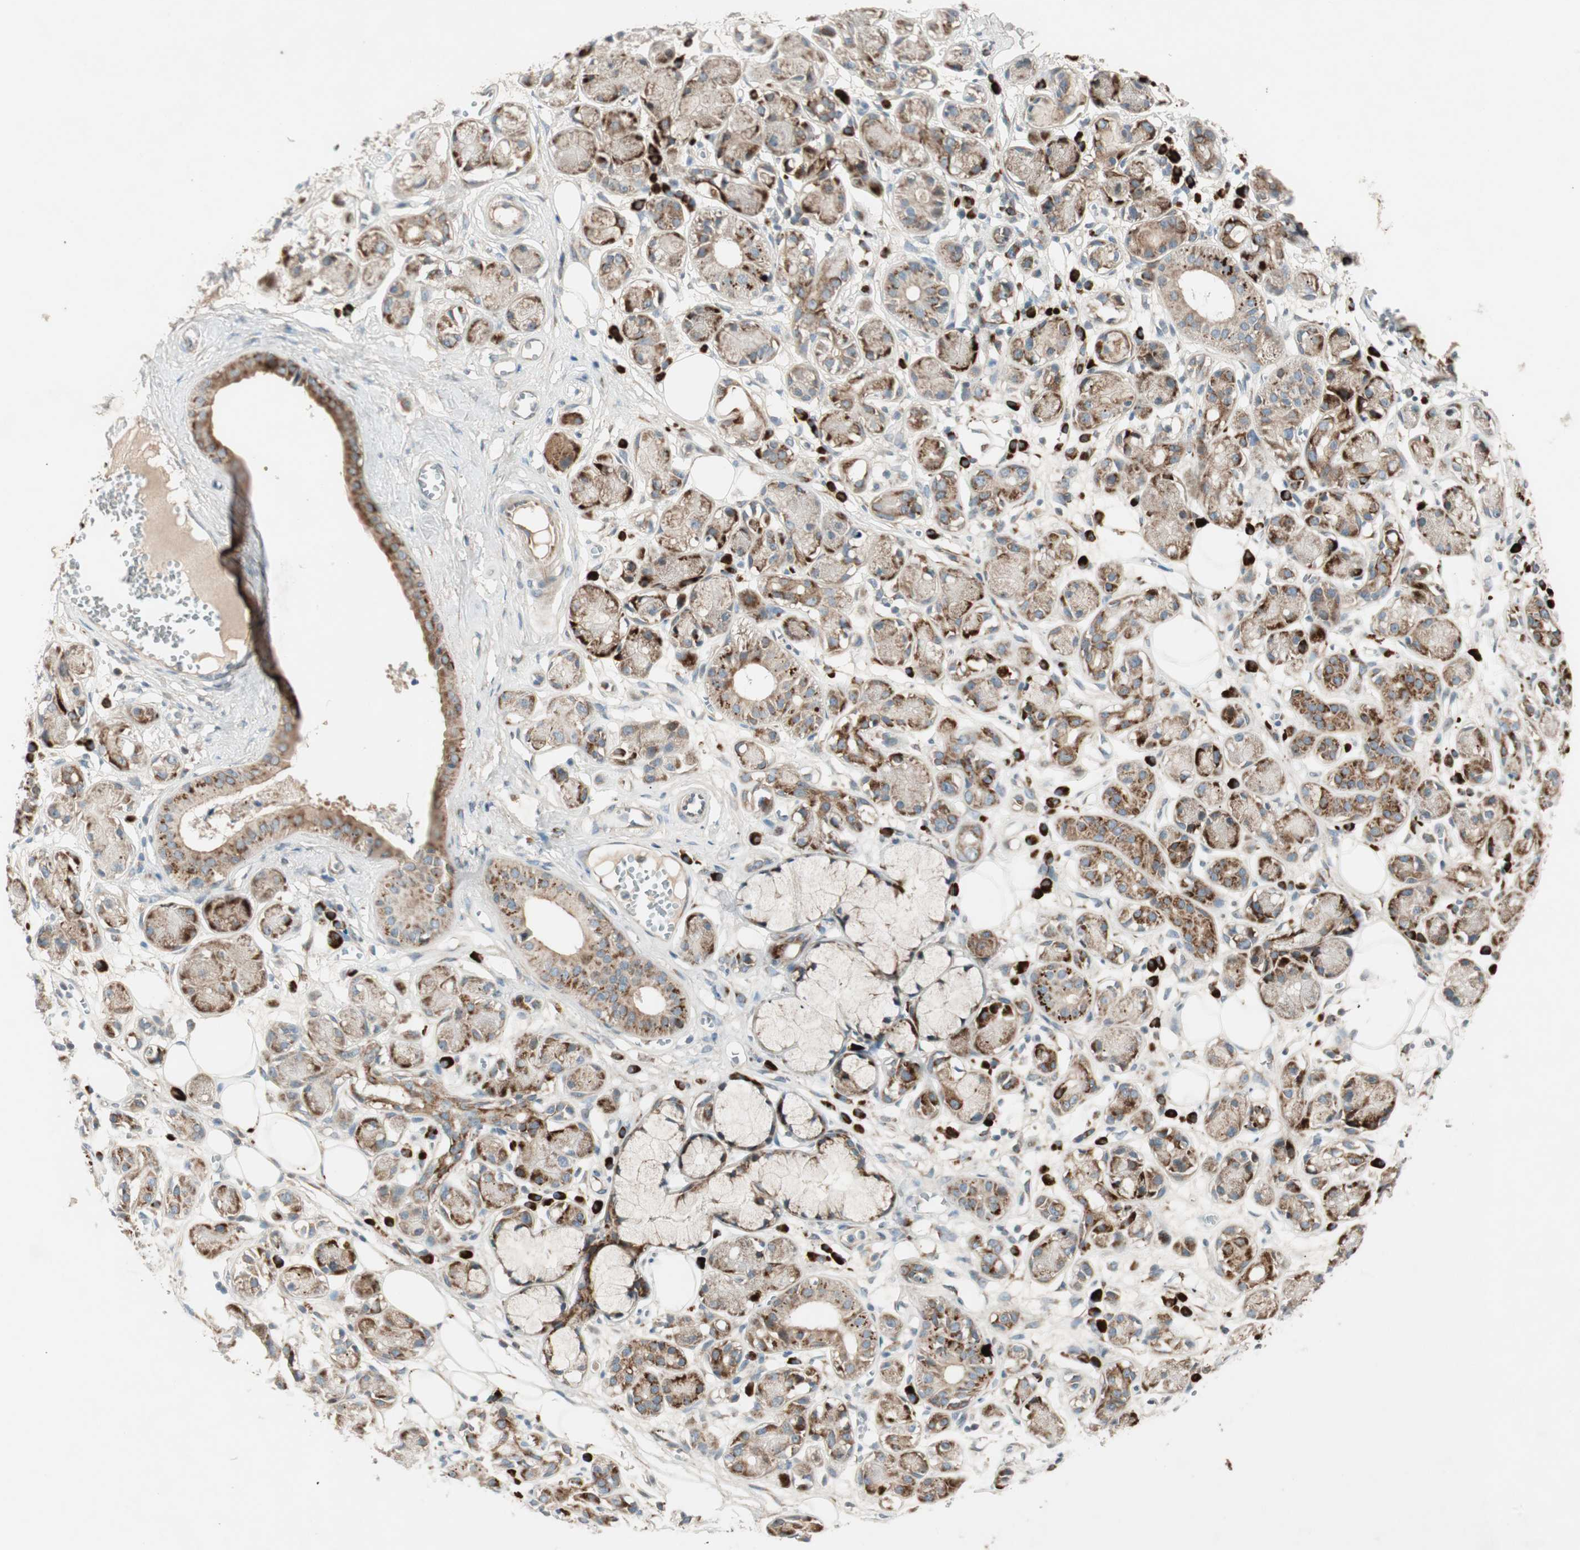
{"staining": {"intensity": "negative", "quantity": "none", "location": "none"}, "tissue": "adipose tissue", "cell_type": "Adipocytes", "image_type": "normal", "snomed": [{"axis": "morphology", "description": "Normal tissue, NOS"}, {"axis": "morphology", "description": "Inflammation, NOS"}, {"axis": "topography", "description": "Vascular tissue"}, {"axis": "topography", "description": "Salivary gland"}], "caption": "An immunohistochemistry image of normal adipose tissue is shown. There is no staining in adipocytes of adipose tissue. (DAB immunohistochemistry (IHC) visualized using brightfield microscopy, high magnification).", "gene": "APOO", "patient": {"sex": "female", "age": 75}}